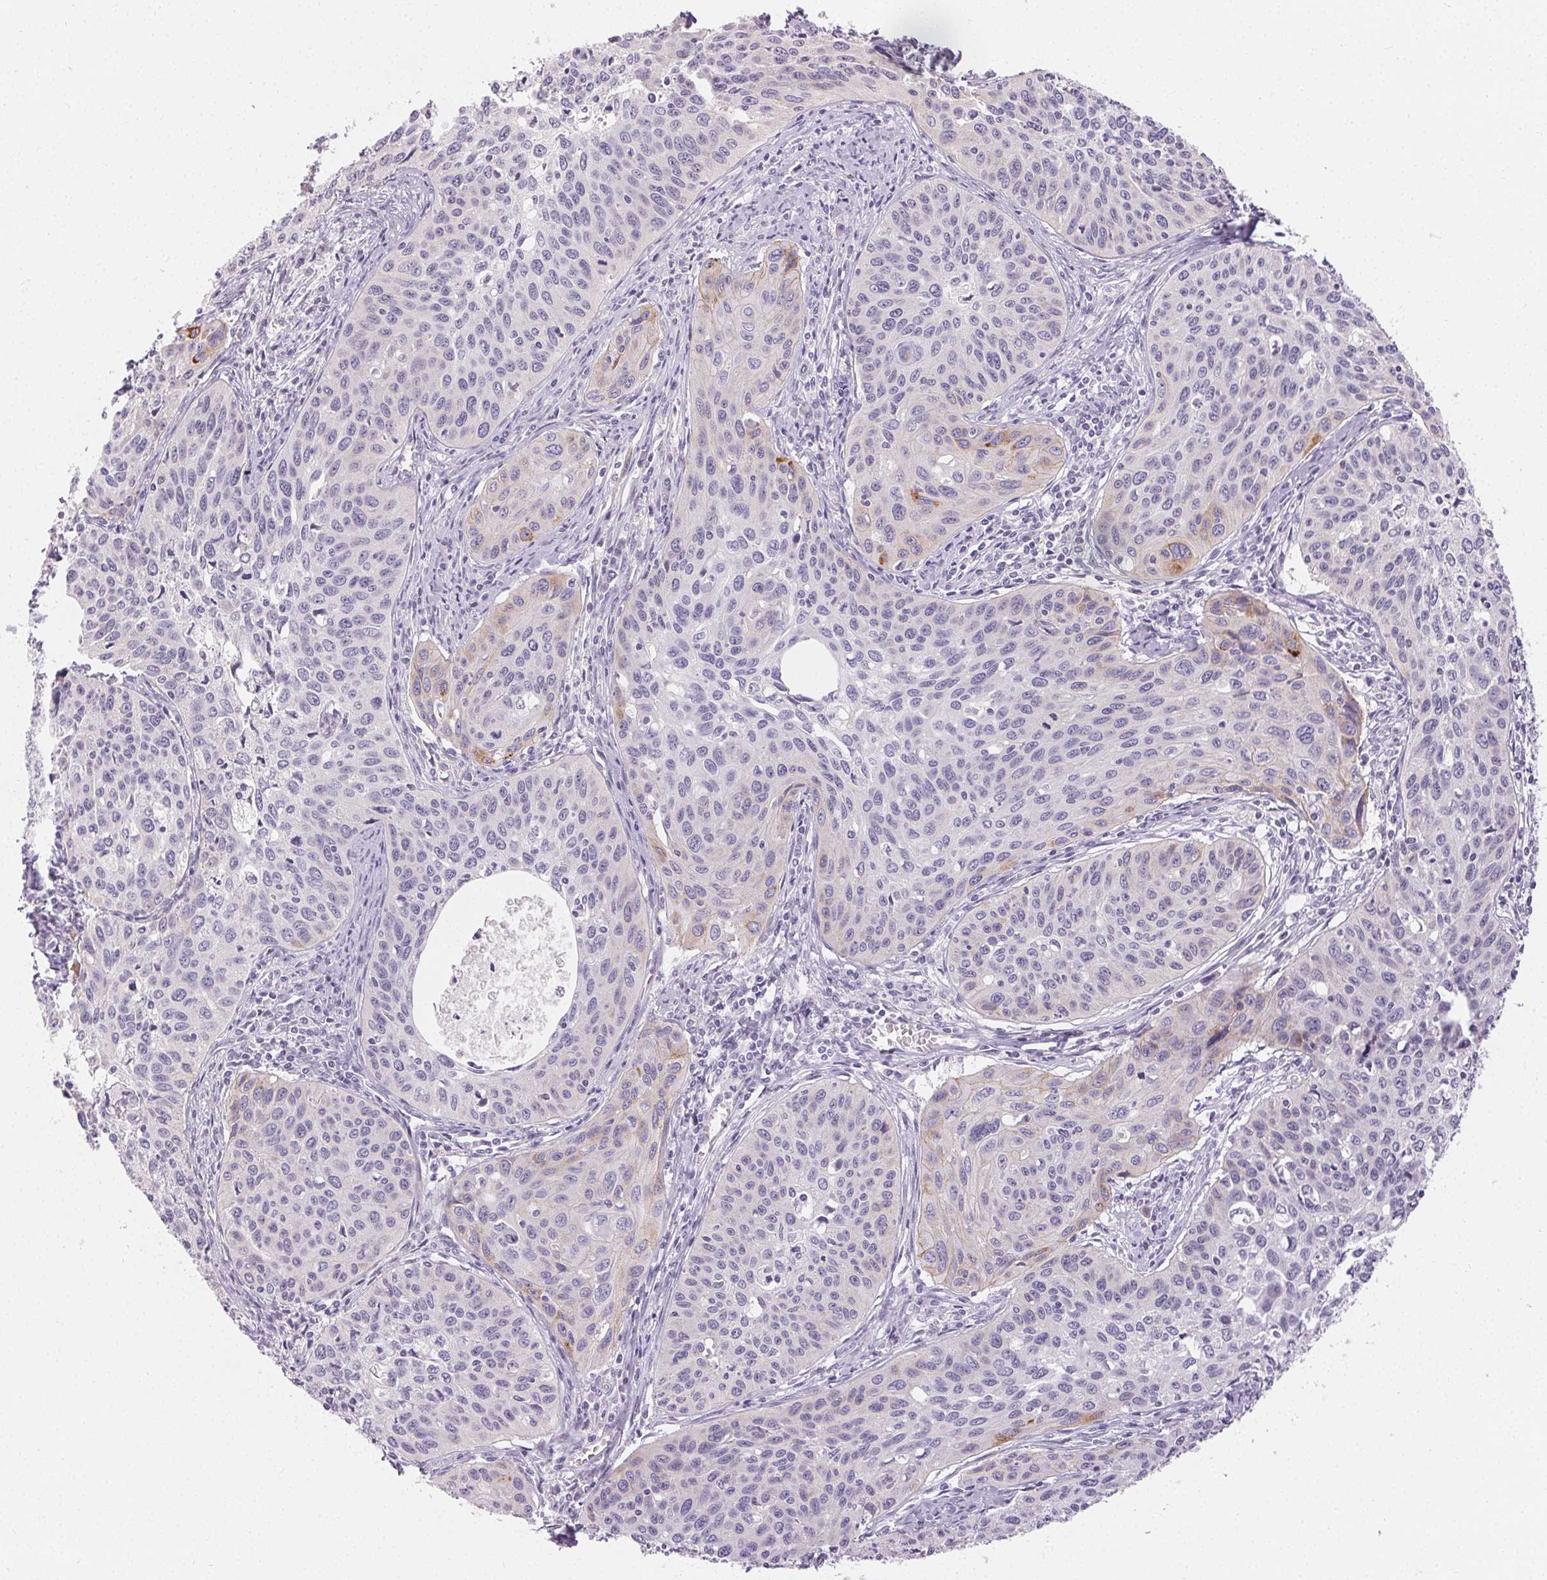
{"staining": {"intensity": "negative", "quantity": "none", "location": "none"}, "tissue": "cervical cancer", "cell_type": "Tumor cells", "image_type": "cancer", "snomed": [{"axis": "morphology", "description": "Squamous cell carcinoma, NOS"}, {"axis": "topography", "description": "Cervix"}], "caption": "Immunohistochemical staining of cervical cancer (squamous cell carcinoma) shows no significant positivity in tumor cells.", "gene": "SFTPD", "patient": {"sex": "female", "age": 31}}